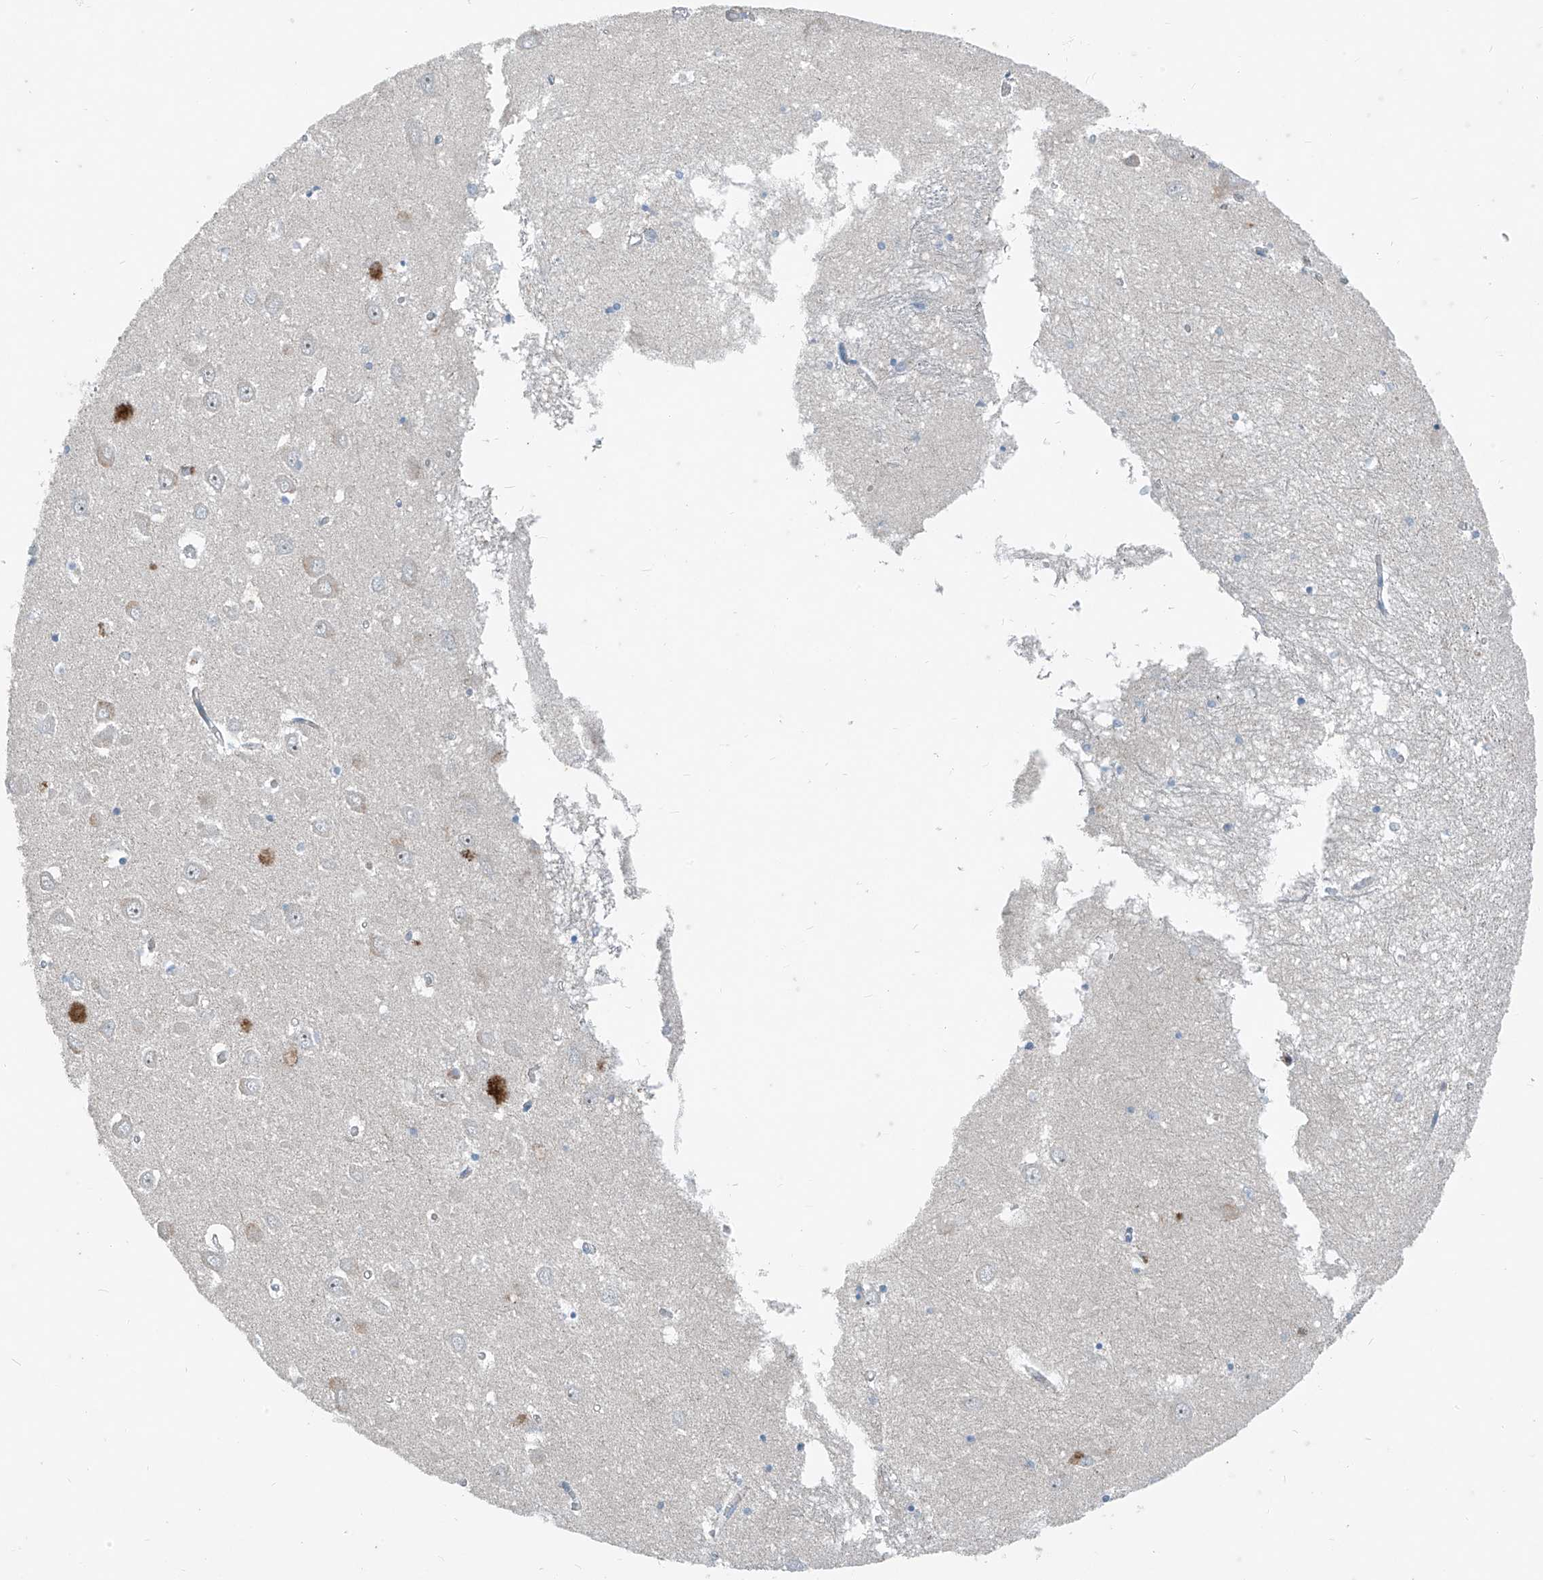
{"staining": {"intensity": "negative", "quantity": "none", "location": "none"}, "tissue": "hippocampus", "cell_type": "Glial cells", "image_type": "normal", "snomed": [{"axis": "morphology", "description": "Normal tissue, NOS"}, {"axis": "topography", "description": "Hippocampus"}], "caption": "Immunohistochemistry (IHC) histopathology image of unremarkable hippocampus: human hippocampus stained with DAB displays no significant protein staining in glial cells. (Immunohistochemistry (IHC), brightfield microscopy, high magnification).", "gene": "PPCS", "patient": {"sex": "male", "age": 70}}